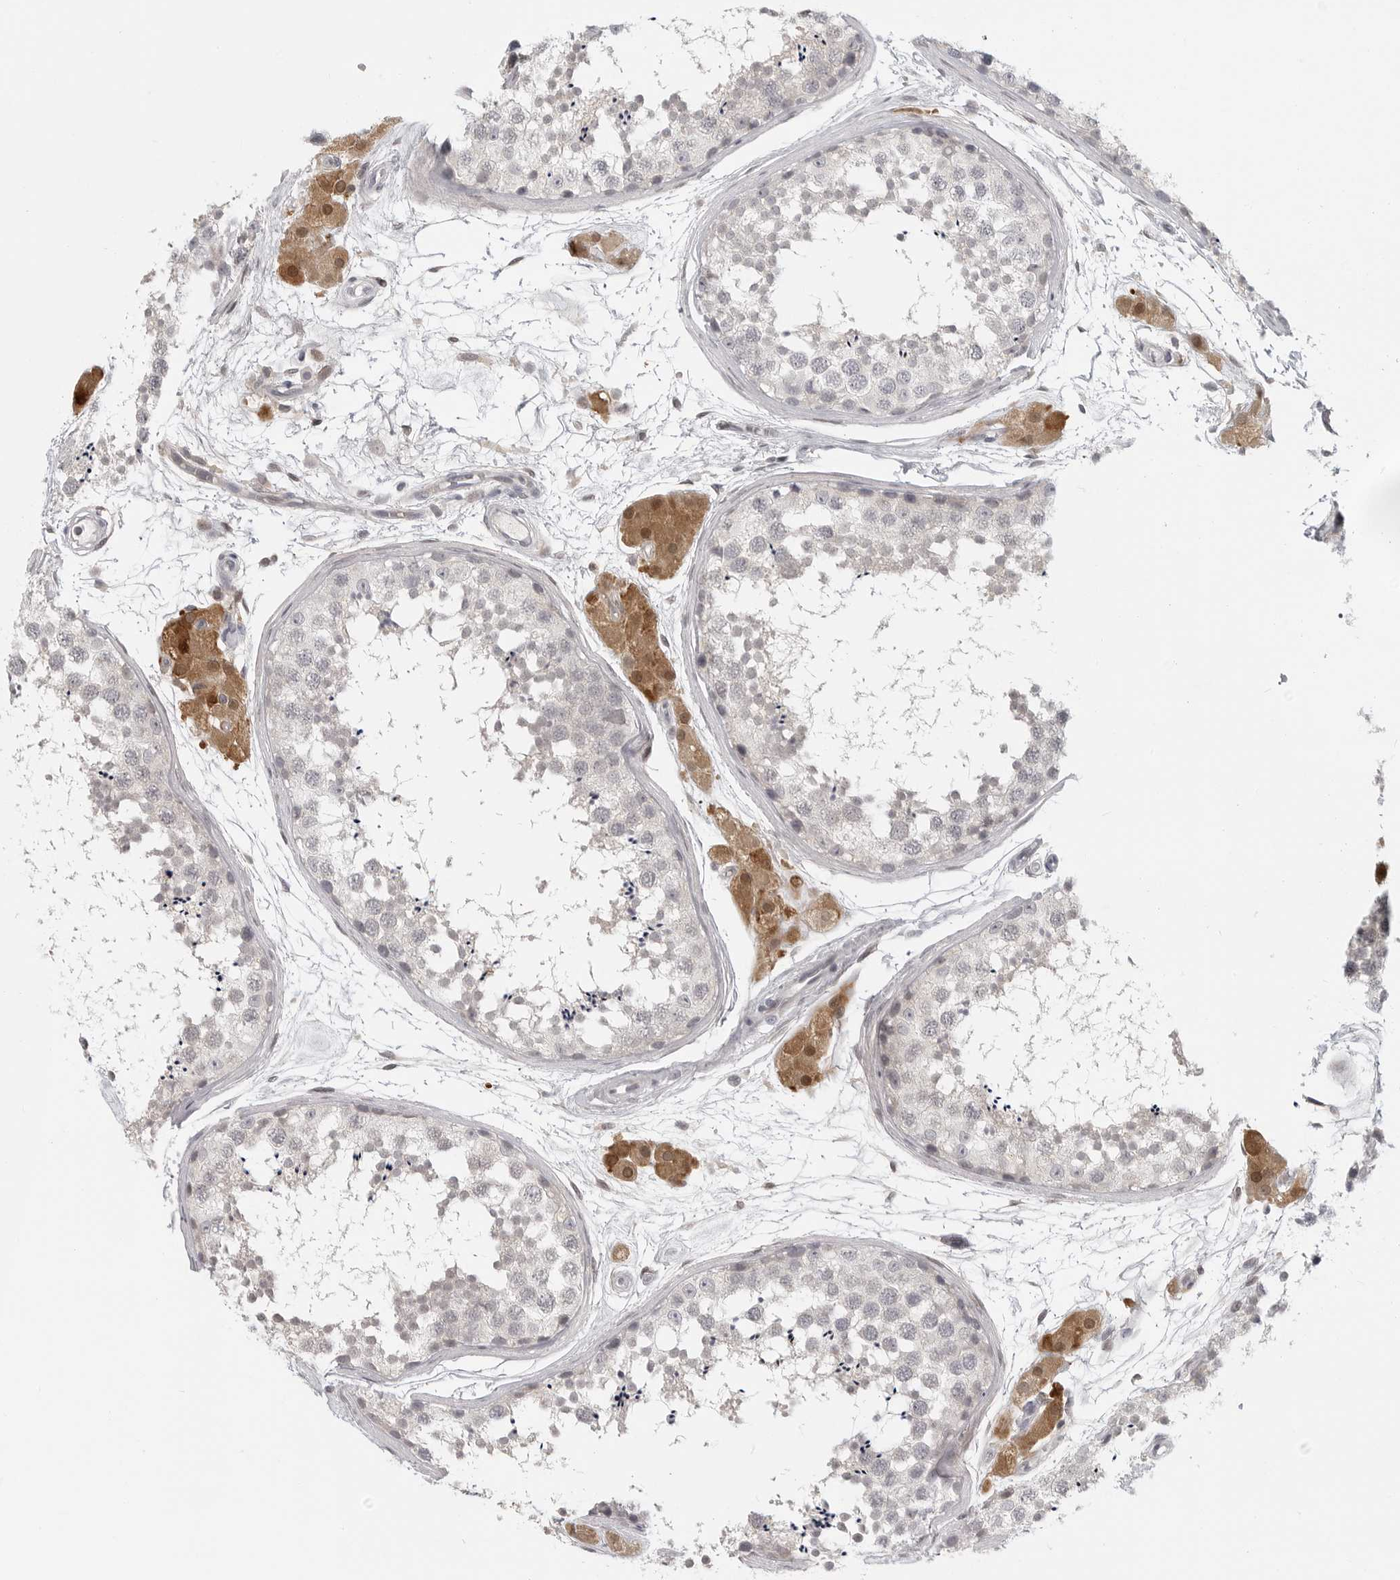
{"staining": {"intensity": "negative", "quantity": "none", "location": "none"}, "tissue": "testis", "cell_type": "Cells in seminiferous ducts", "image_type": "normal", "snomed": [{"axis": "morphology", "description": "Normal tissue, NOS"}, {"axis": "topography", "description": "Testis"}], "caption": "Cells in seminiferous ducts show no significant protein positivity in normal testis. The staining is performed using DAB brown chromogen with nuclei counter-stained in using hematoxylin.", "gene": "CTIF", "patient": {"sex": "male", "age": 56}}